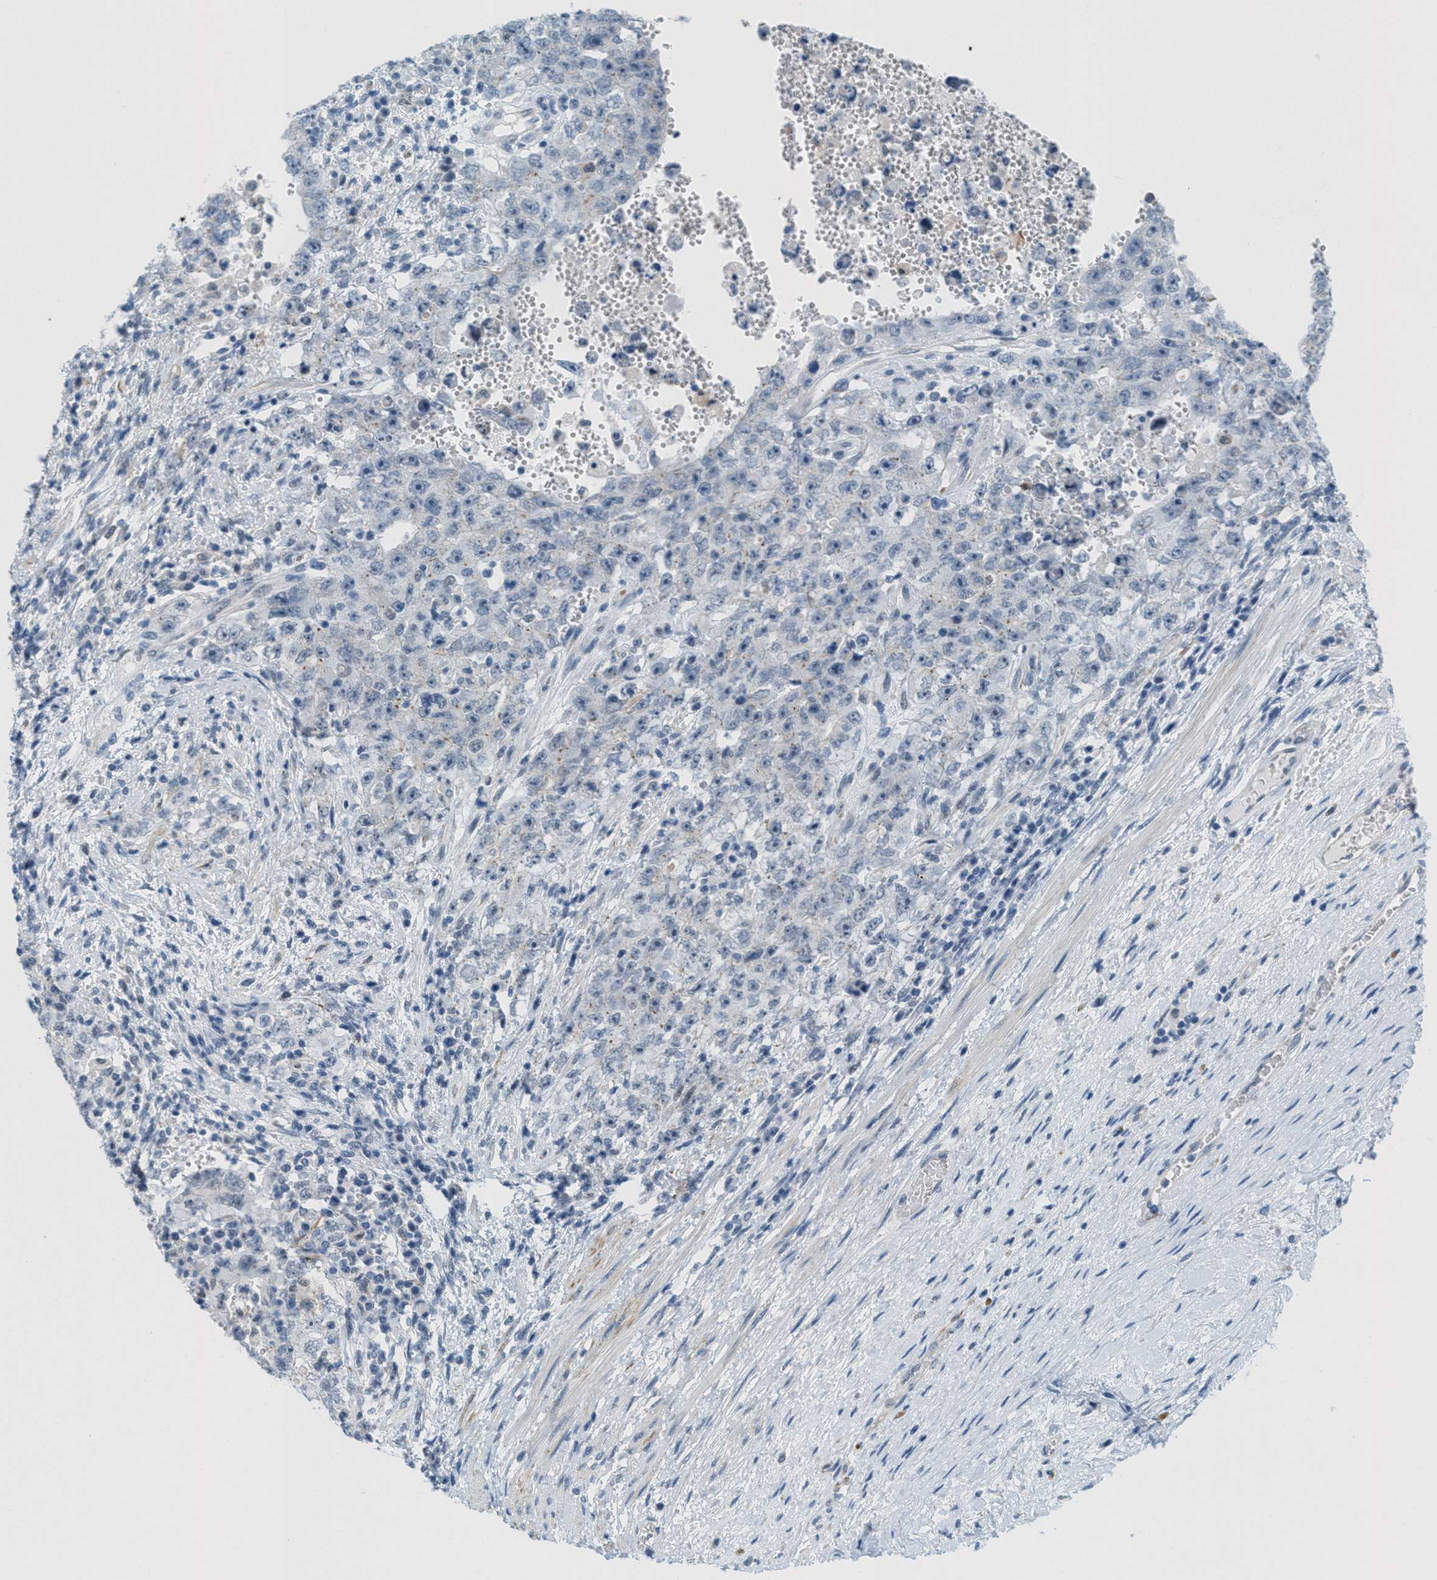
{"staining": {"intensity": "negative", "quantity": "none", "location": "none"}, "tissue": "testis cancer", "cell_type": "Tumor cells", "image_type": "cancer", "snomed": [{"axis": "morphology", "description": "Carcinoma, Embryonal, NOS"}, {"axis": "topography", "description": "Testis"}], "caption": "Protein analysis of testis cancer displays no significant expression in tumor cells. (DAB IHC with hematoxylin counter stain).", "gene": "HS3ST2", "patient": {"sex": "male", "age": 26}}